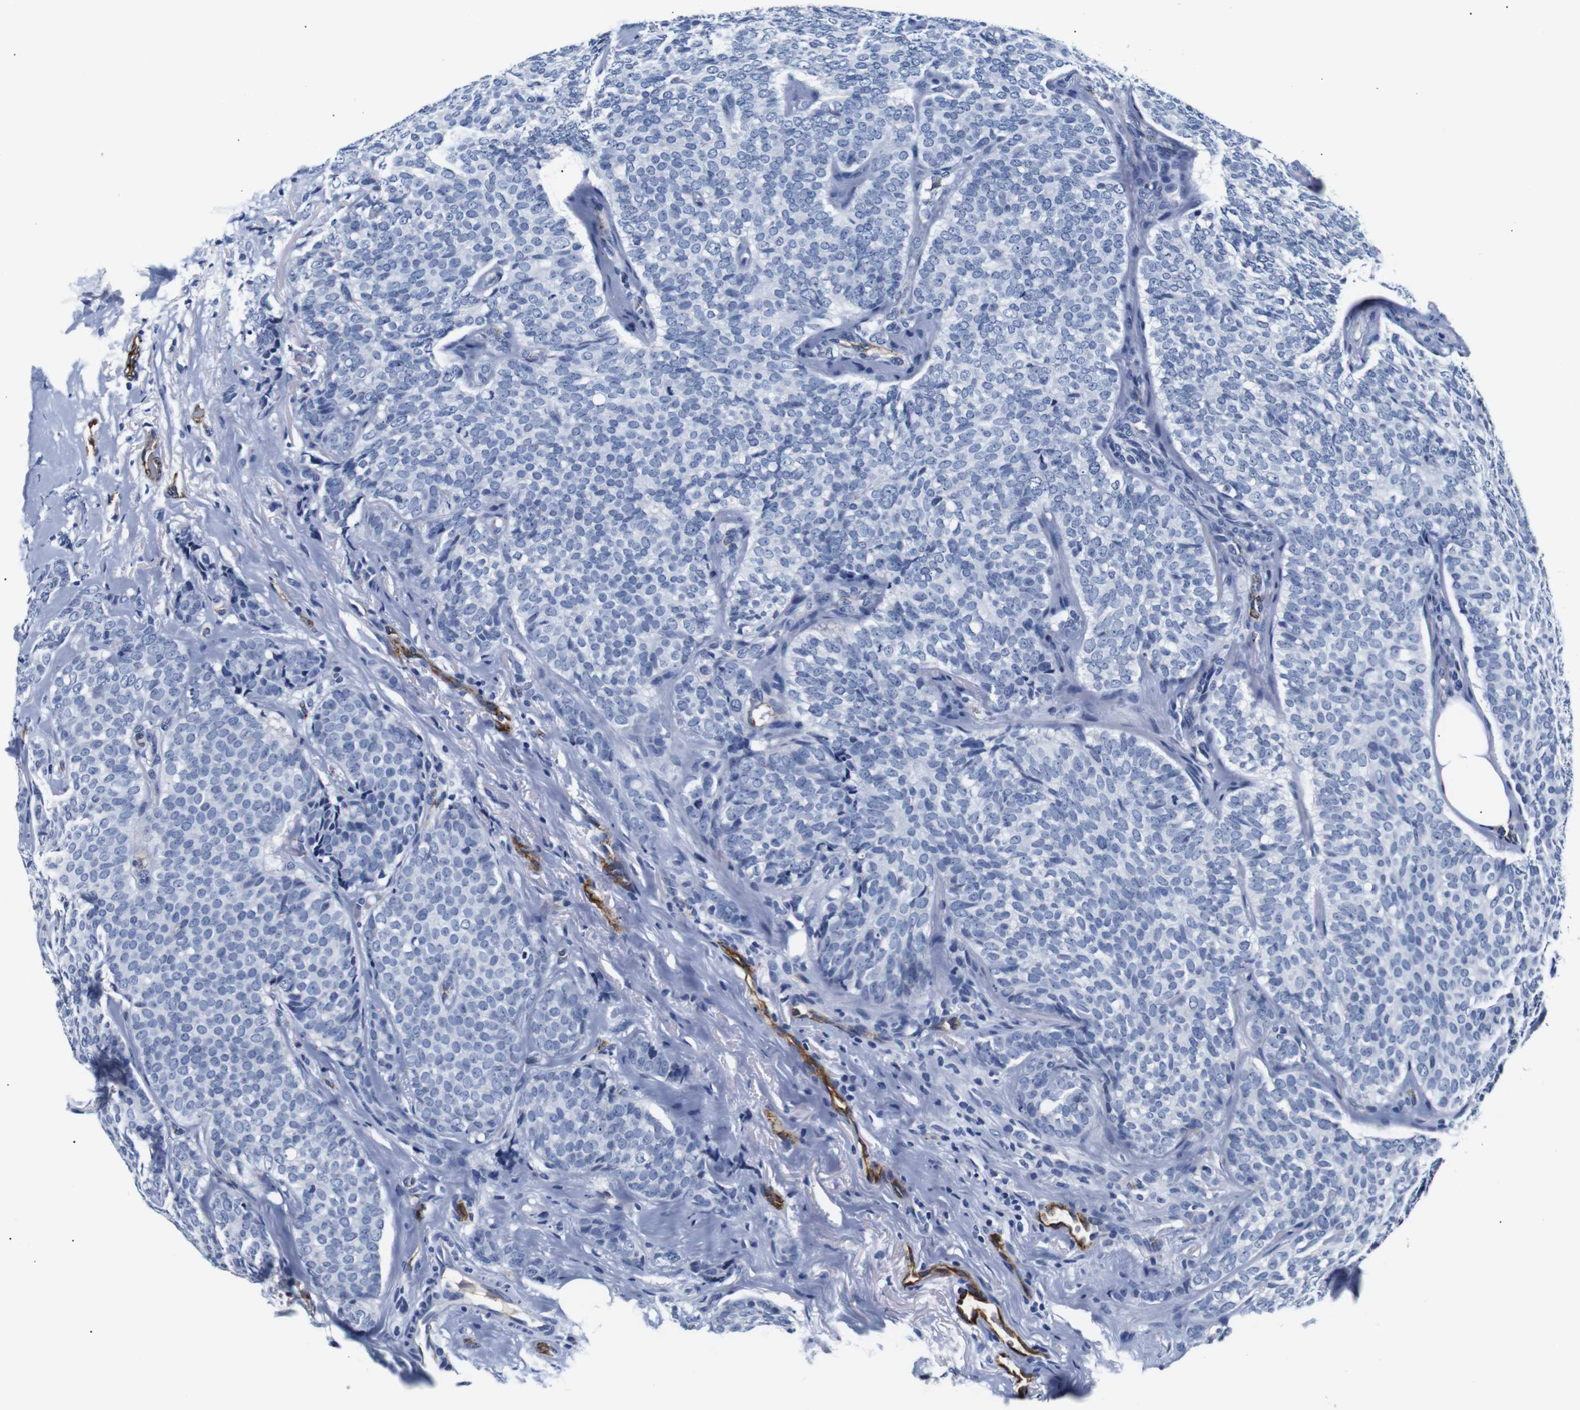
{"staining": {"intensity": "negative", "quantity": "none", "location": "none"}, "tissue": "breast cancer", "cell_type": "Tumor cells", "image_type": "cancer", "snomed": [{"axis": "morphology", "description": "Lobular carcinoma"}, {"axis": "topography", "description": "Skin"}, {"axis": "topography", "description": "Breast"}], "caption": "Breast lobular carcinoma was stained to show a protein in brown. There is no significant staining in tumor cells. Nuclei are stained in blue.", "gene": "MUC4", "patient": {"sex": "female", "age": 46}}